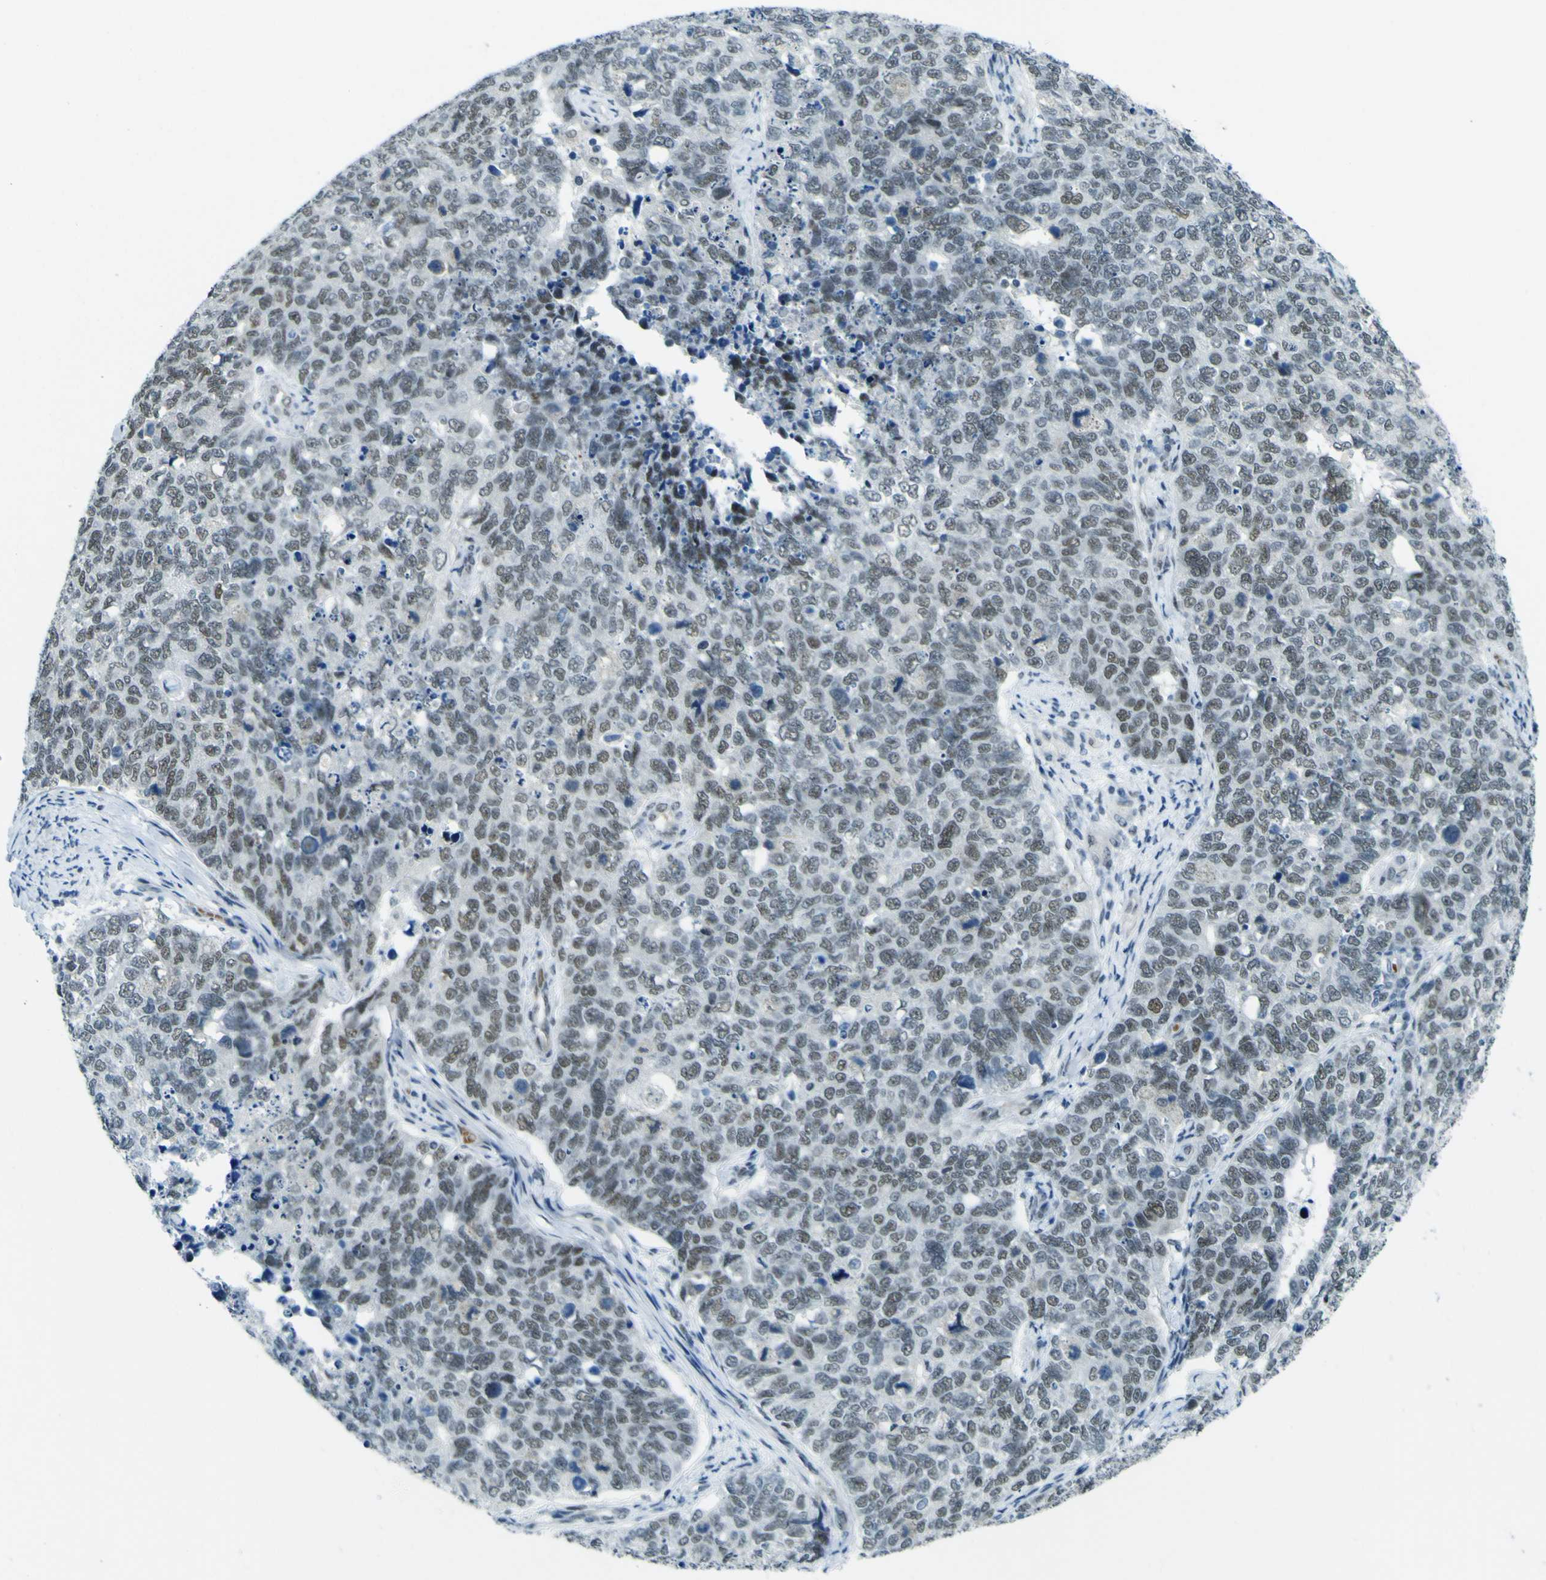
{"staining": {"intensity": "weak", "quantity": "<25%", "location": "nuclear"}, "tissue": "cervical cancer", "cell_type": "Tumor cells", "image_type": "cancer", "snomed": [{"axis": "morphology", "description": "Squamous cell carcinoma, NOS"}, {"axis": "topography", "description": "Cervix"}], "caption": "Cervical cancer (squamous cell carcinoma) was stained to show a protein in brown. There is no significant positivity in tumor cells.", "gene": "CEBPG", "patient": {"sex": "female", "age": 63}}